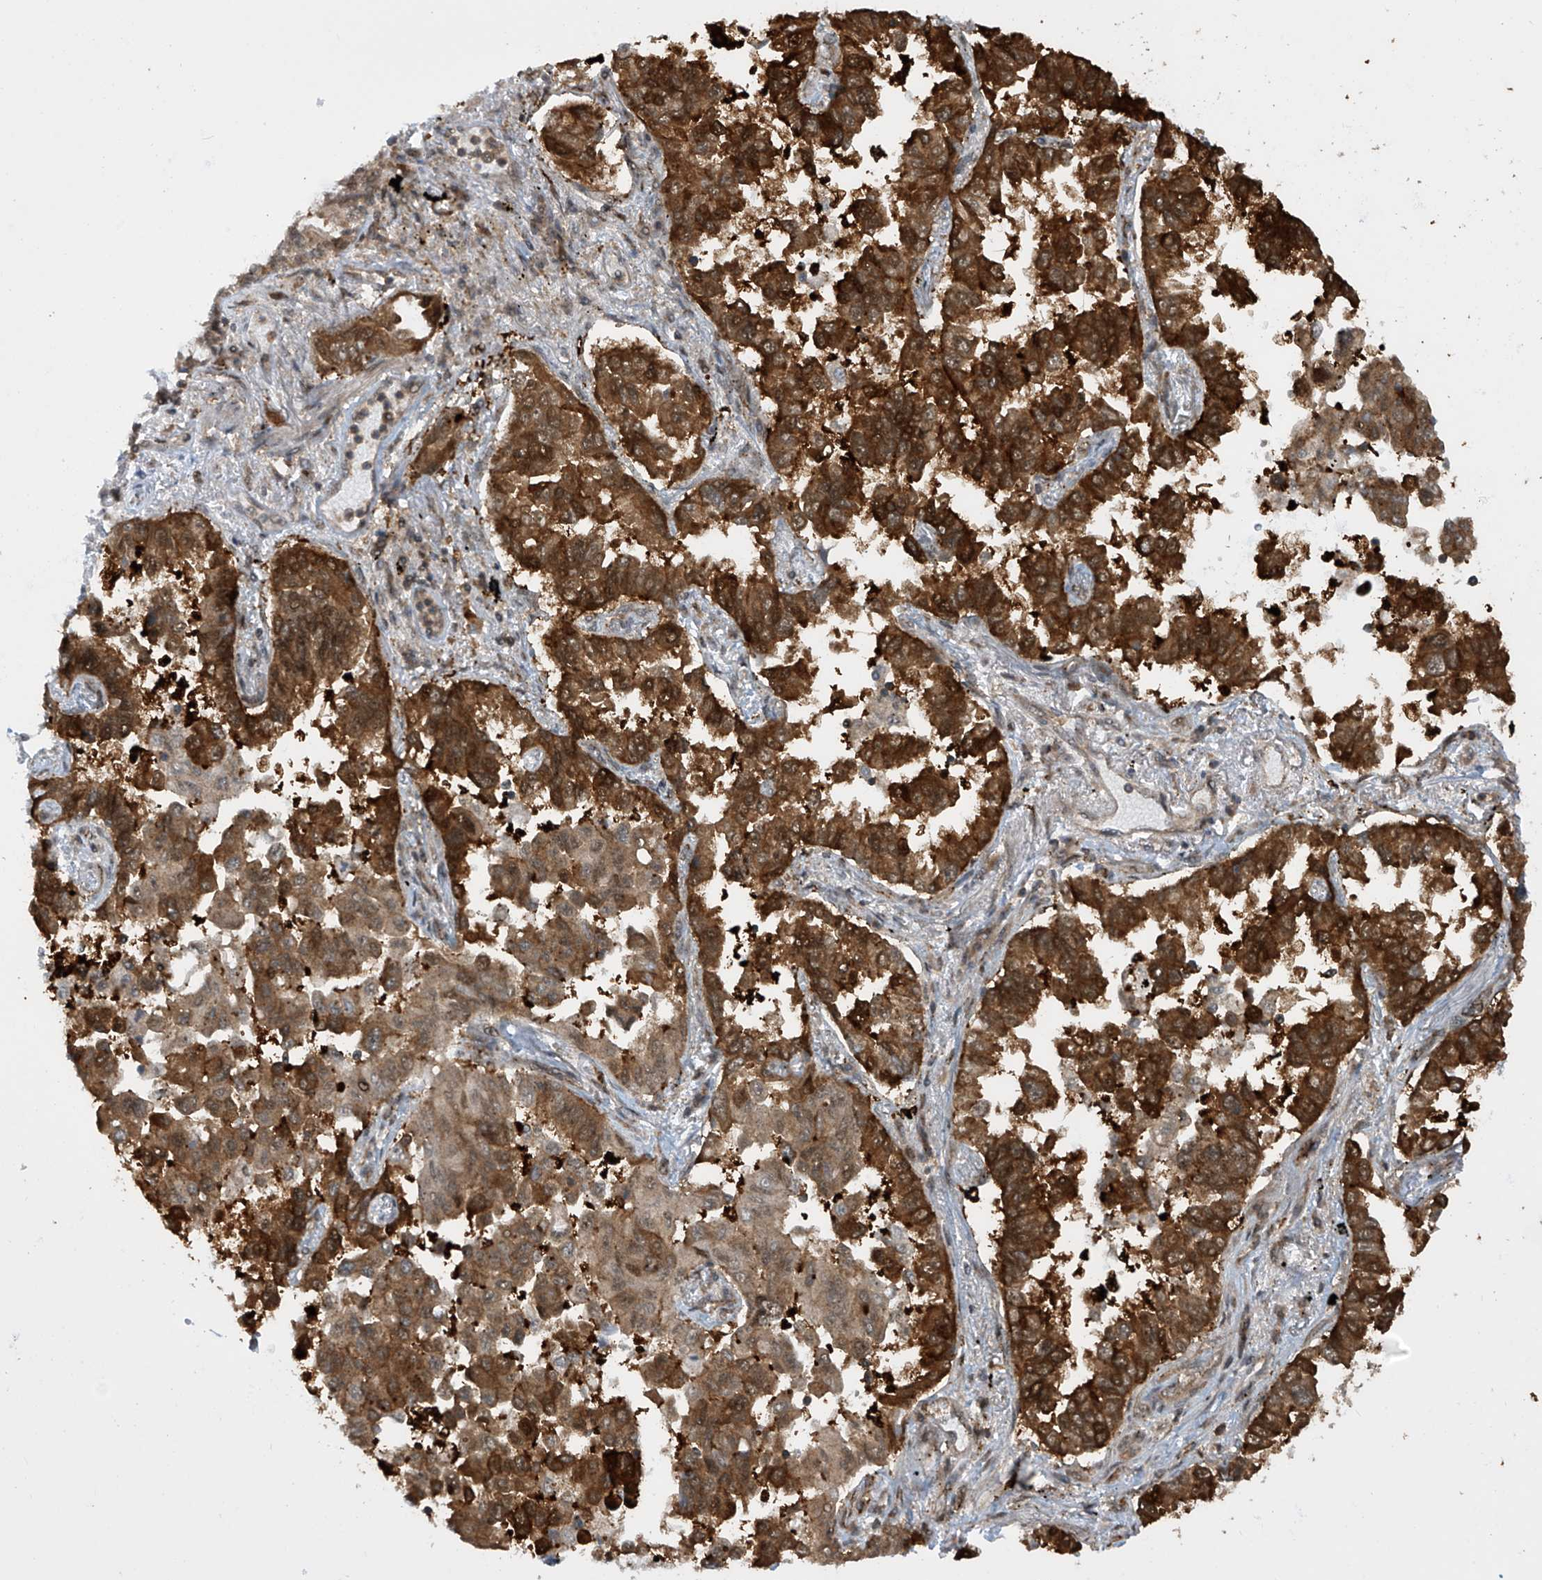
{"staining": {"intensity": "strong", "quantity": ">75%", "location": "cytoplasmic/membranous,nuclear"}, "tissue": "lung cancer", "cell_type": "Tumor cells", "image_type": "cancer", "snomed": [{"axis": "morphology", "description": "Adenocarcinoma, NOS"}, {"axis": "topography", "description": "Lung"}], "caption": "About >75% of tumor cells in human lung adenocarcinoma demonstrate strong cytoplasmic/membranous and nuclear protein positivity as visualized by brown immunohistochemical staining.", "gene": "LAGE3", "patient": {"sex": "female", "age": 67}}